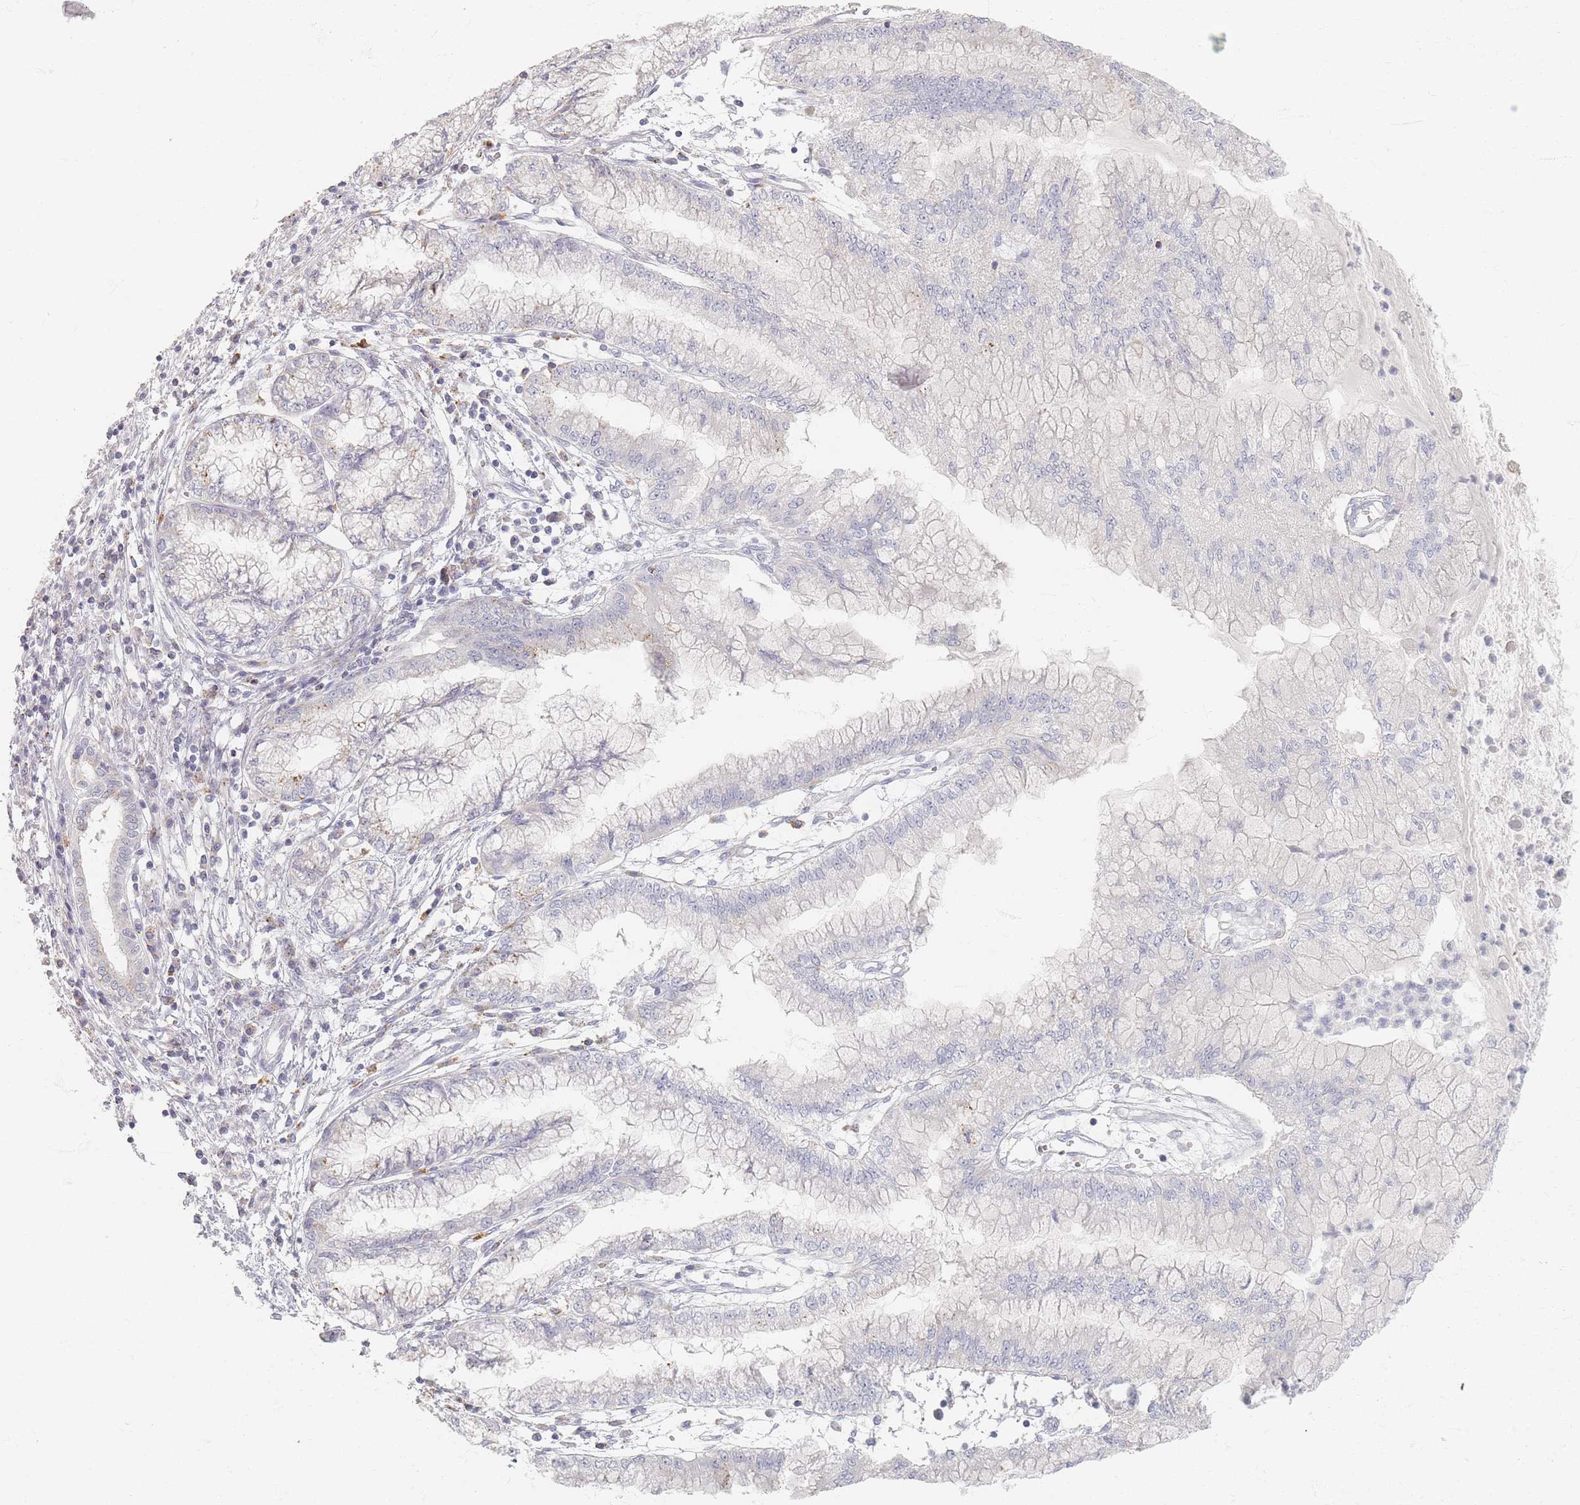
{"staining": {"intensity": "moderate", "quantity": "<25%", "location": "cytoplasmic/membranous"}, "tissue": "pancreatic cancer", "cell_type": "Tumor cells", "image_type": "cancer", "snomed": [{"axis": "morphology", "description": "Adenocarcinoma, NOS"}, {"axis": "topography", "description": "Pancreas"}], "caption": "Brown immunohistochemical staining in human pancreatic cancer (adenocarcinoma) displays moderate cytoplasmic/membranous positivity in approximately <25% of tumor cells.", "gene": "SLC2A11", "patient": {"sex": "male", "age": 73}}